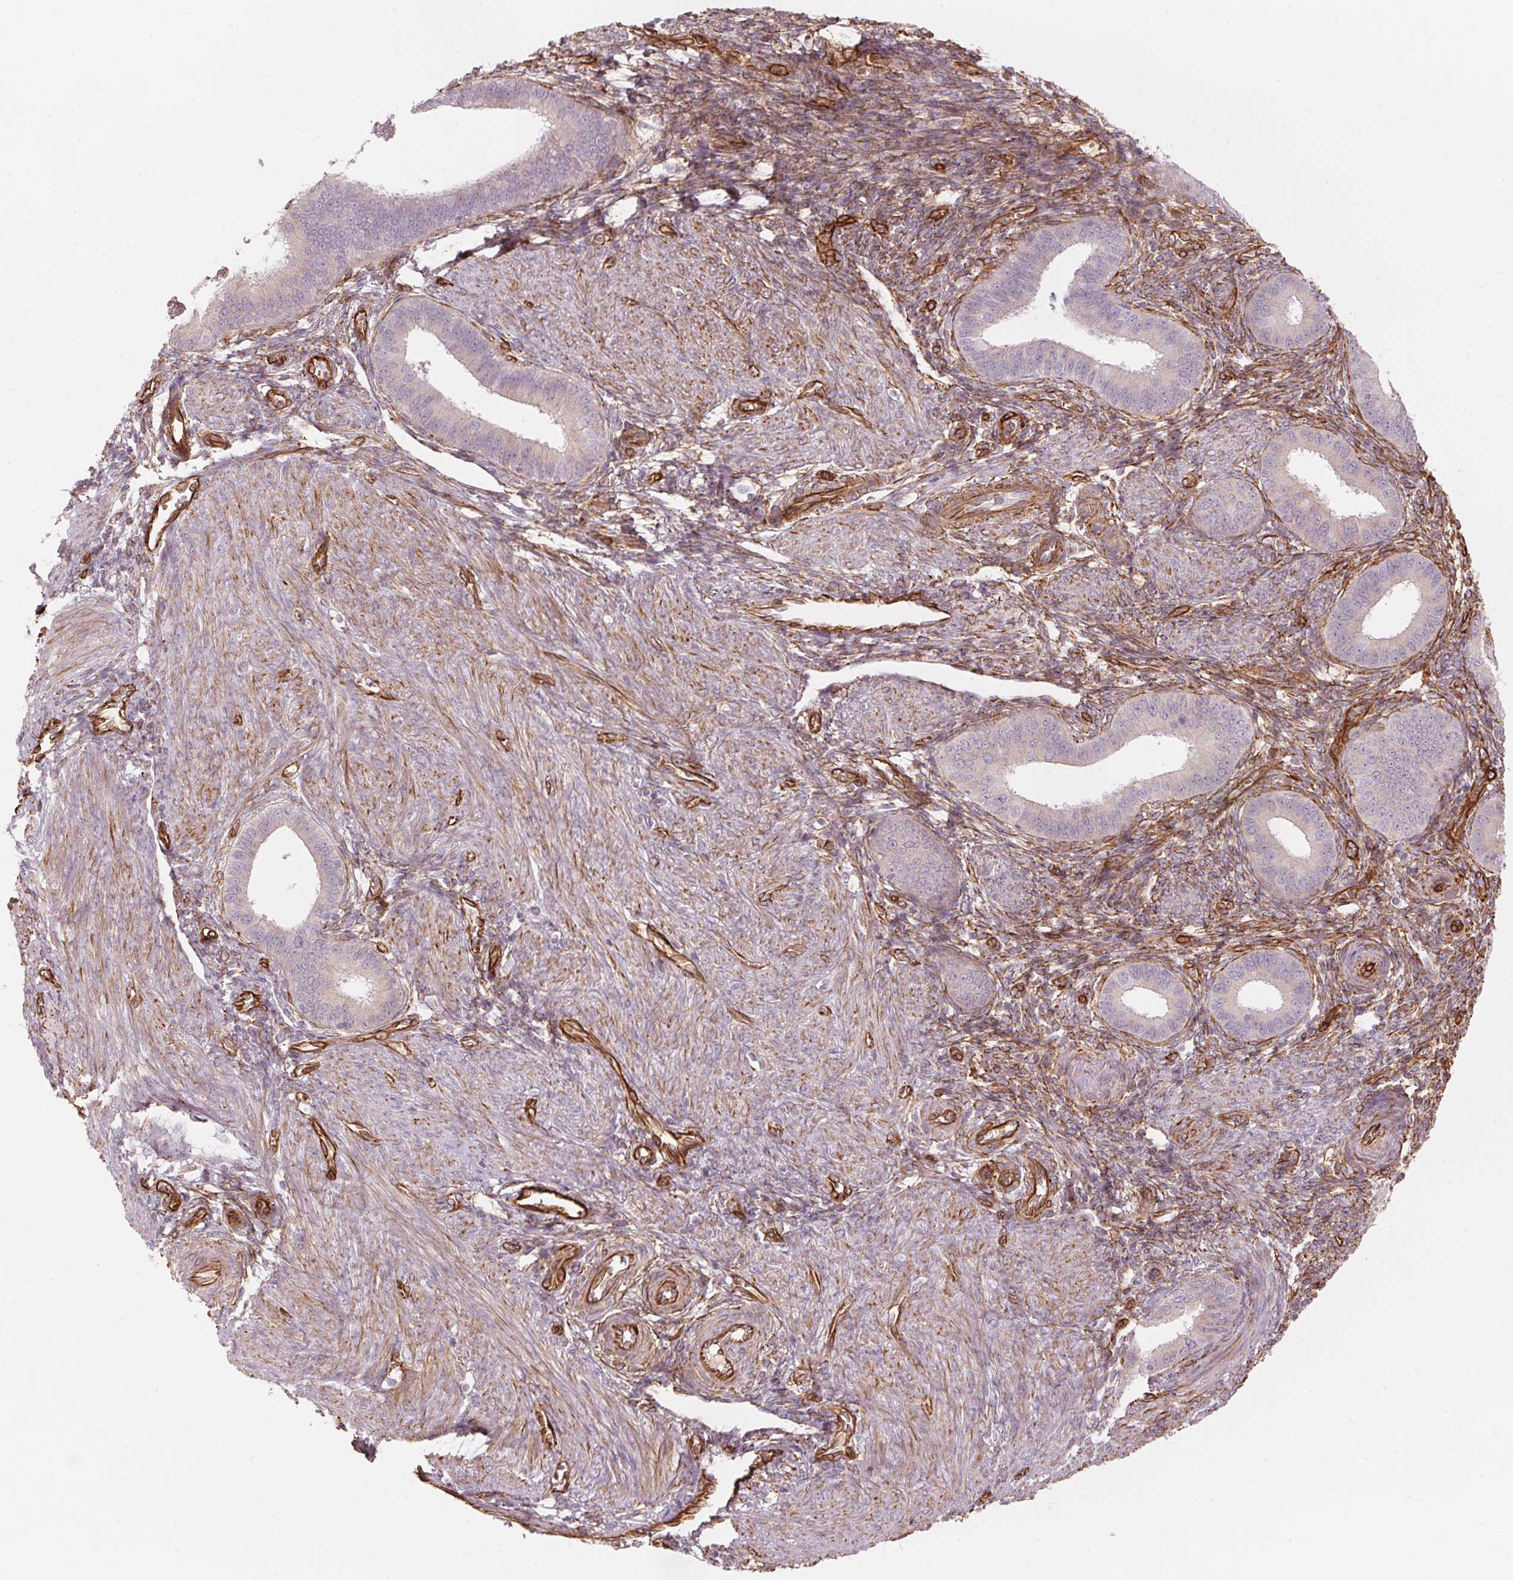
{"staining": {"intensity": "strong", "quantity": "<25%", "location": "cytoplasmic/membranous"}, "tissue": "endometrium", "cell_type": "Cells in endometrial stroma", "image_type": "normal", "snomed": [{"axis": "morphology", "description": "Normal tissue, NOS"}, {"axis": "topography", "description": "Endometrium"}], "caption": "Protein staining of unremarkable endometrium displays strong cytoplasmic/membranous positivity in approximately <25% of cells in endometrial stroma.", "gene": "CLPS", "patient": {"sex": "female", "age": 39}}